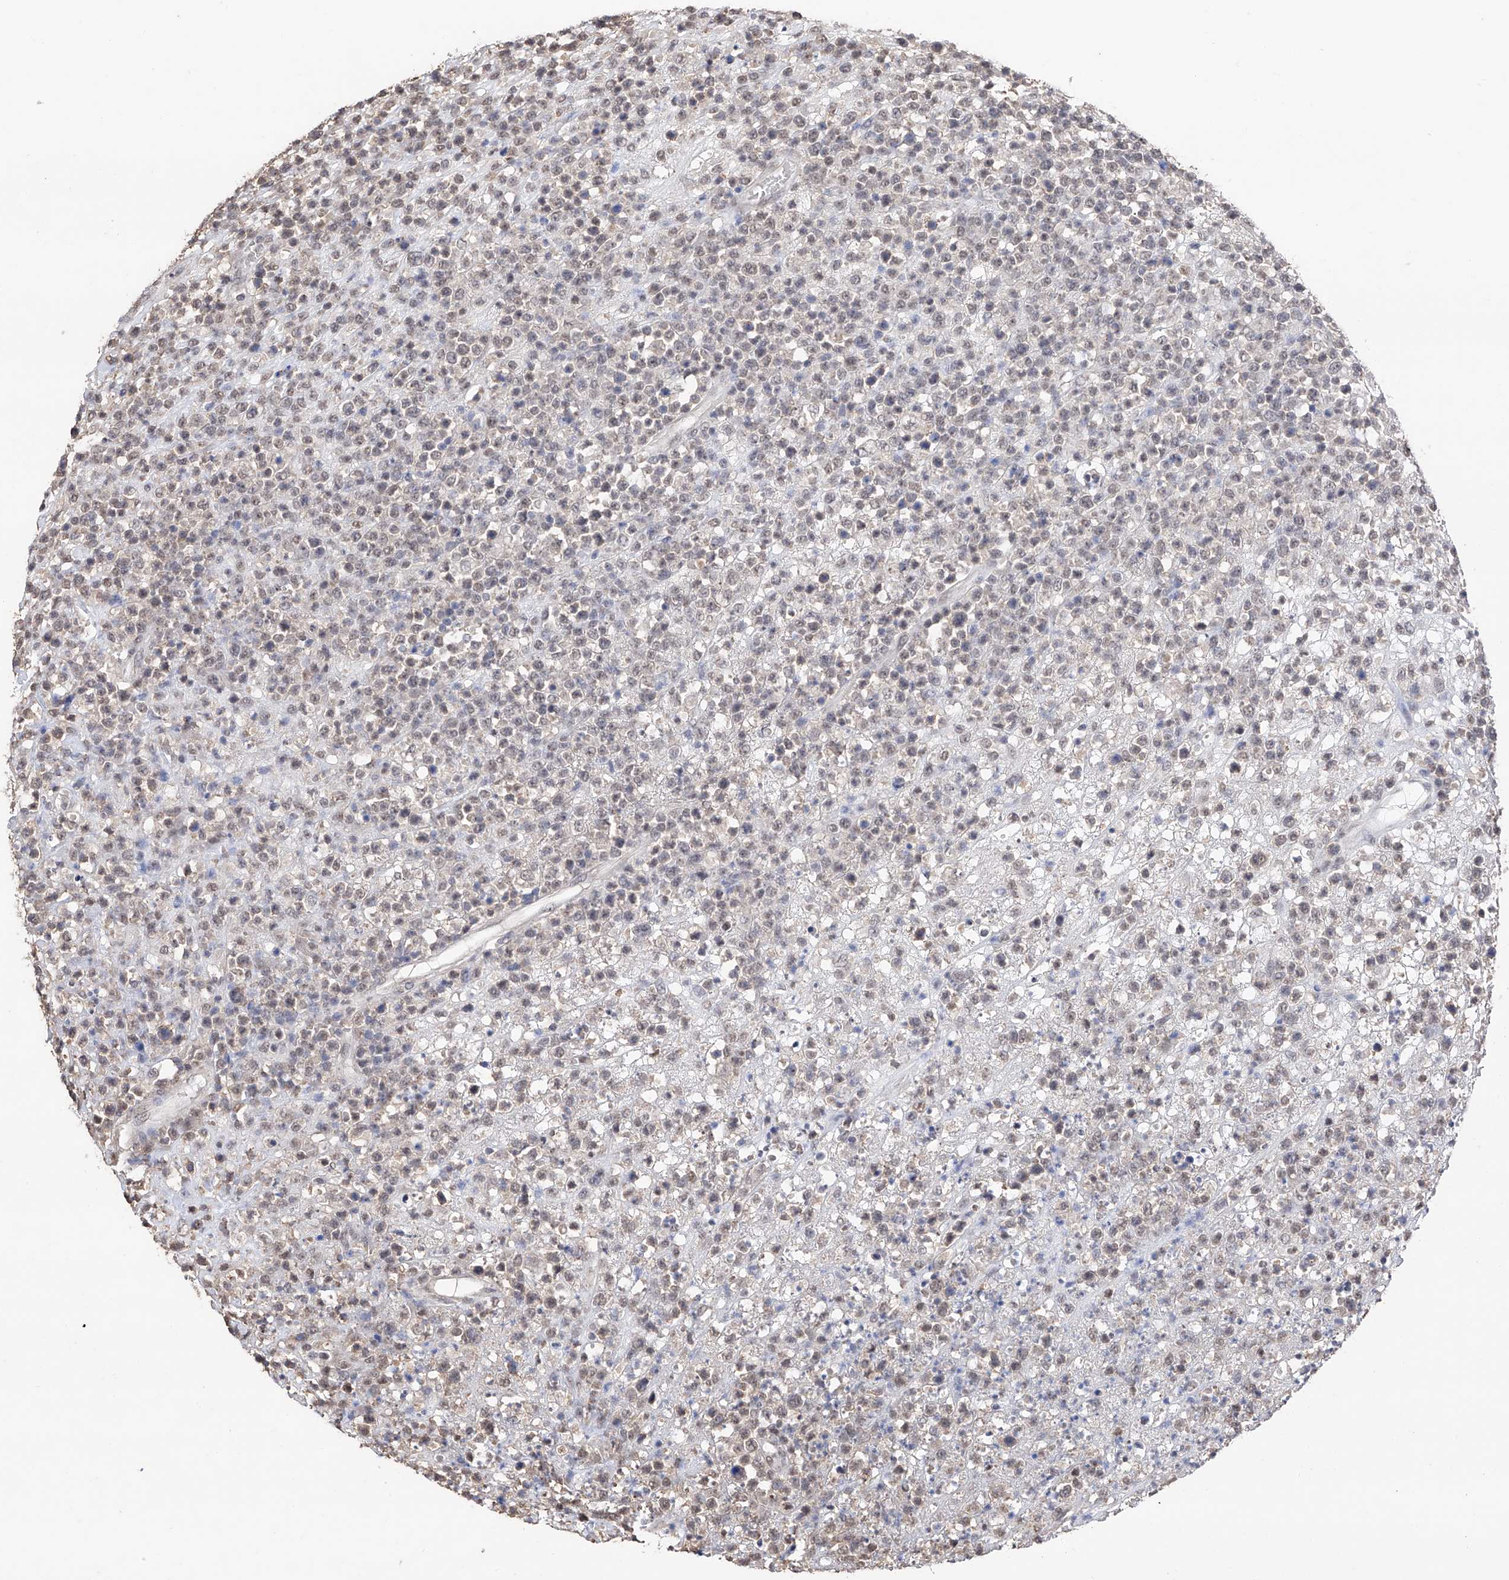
{"staining": {"intensity": "weak", "quantity": "25%-75%", "location": "nuclear"}, "tissue": "lymphoma", "cell_type": "Tumor cells", "image_type": "cancer", "snomed": [{"axis": "morphology", "description": "Malignant lymphoma, non-Hodgkin's type, High grade"}, {"axis": "topography", "description": "Colon"}], "caption": "High-grade malignant lymphoma, non-Hodgkin's type tissue exhibits weak nuclear staining in about 25%-75% of tumor cells", "gene": "DMAP1", "patient": {"sex": "female", "age": 53}}